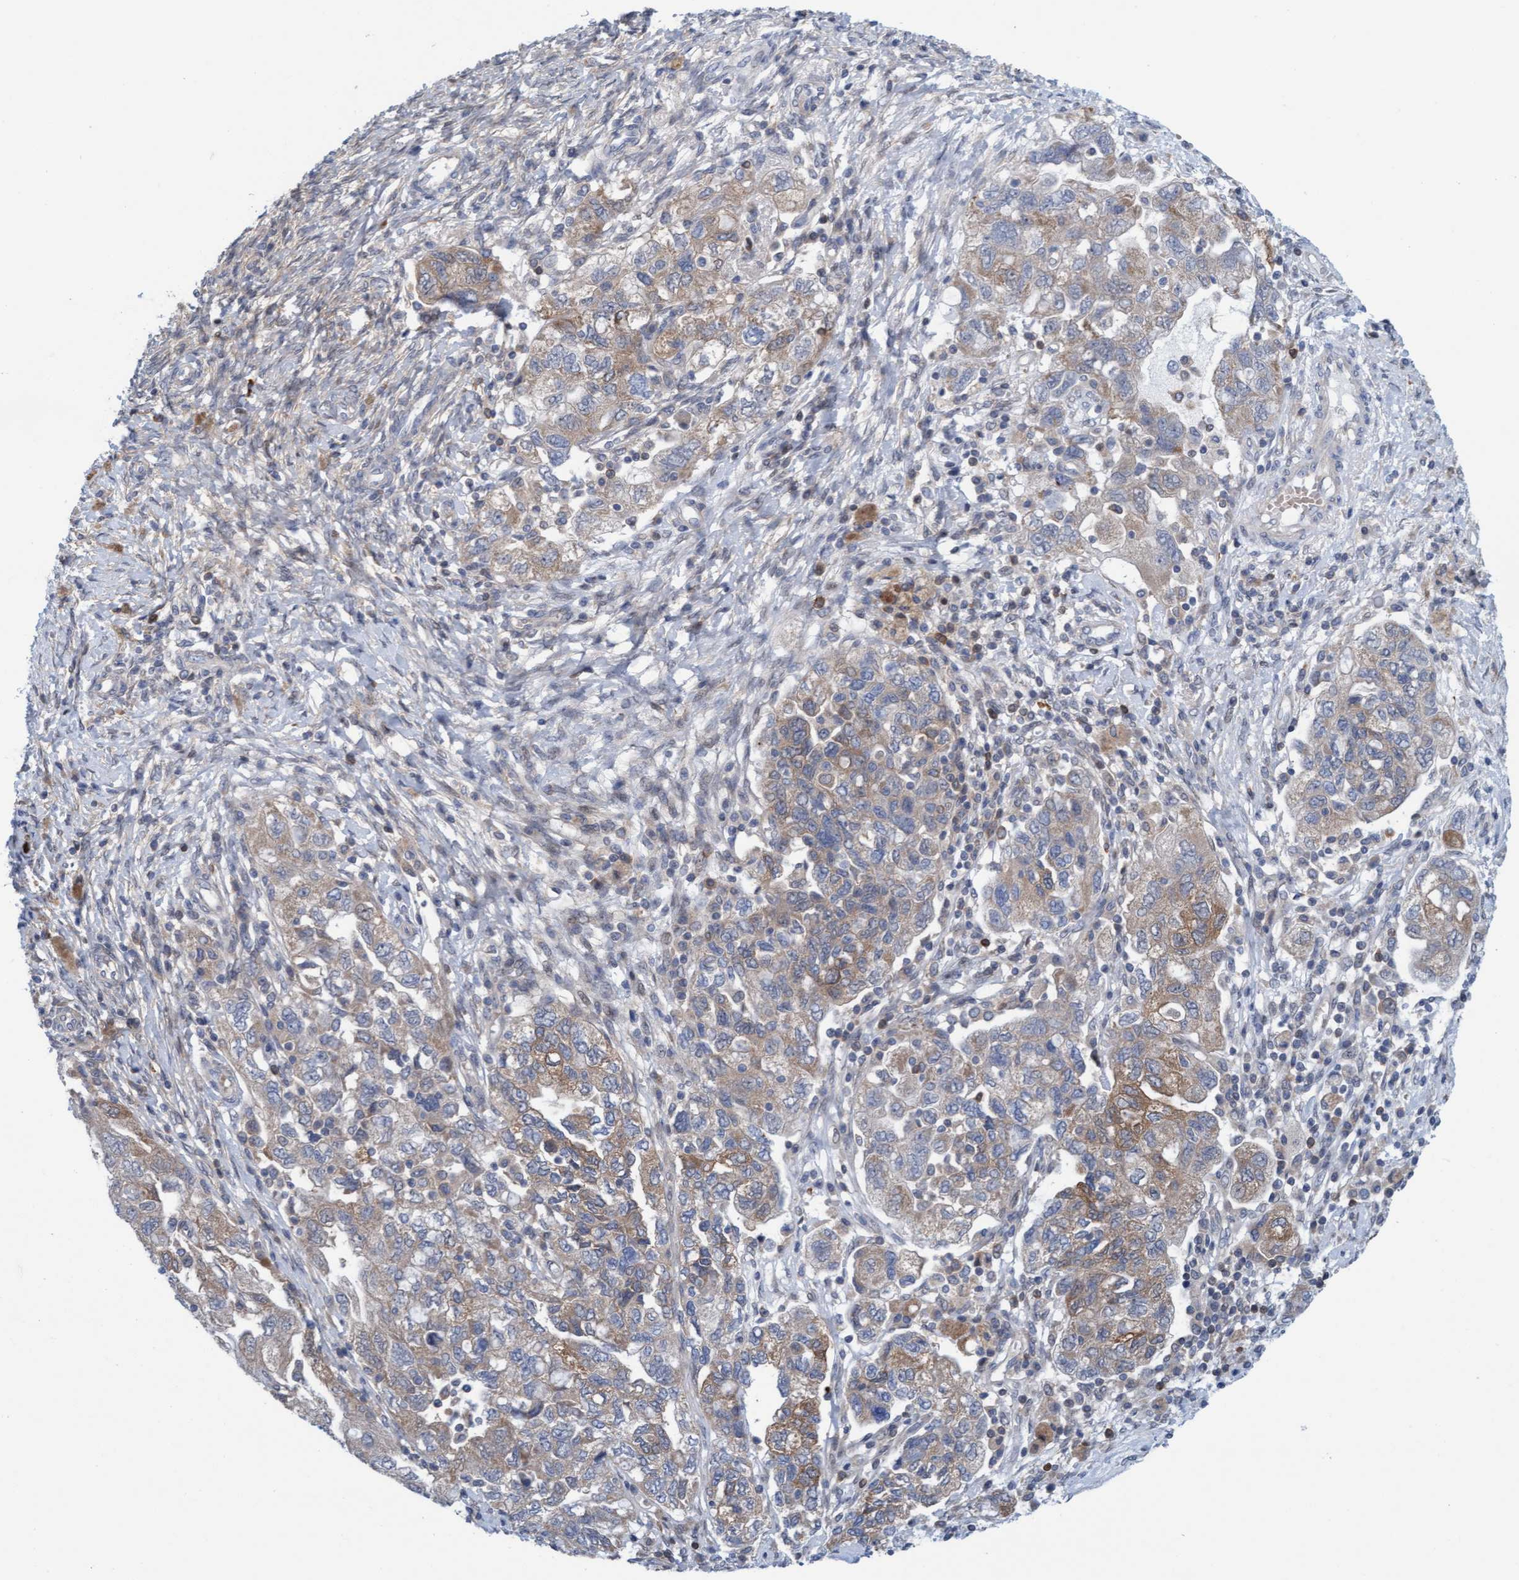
{"staining": {"intensity": "moderate", "quantity": "<25%", "location": "cytoplasmic/membranous"}, "tissue": "ovarian cancer", "cell_type": "Tumor cells", "image_type": "cancer", "snomed": [{"axis": "morphology", "description": "Carcinoma, NOS"}, {"axis": "morphology", "description": "Cystadenocarcinoma, serous, NOS"}, {"axis": "topography", "description": "Ovary"}], "caption": "A brown stain shows moderate cytoplasmic/membranous staining of a protein in ovarian cancer (serous cystadenocarcinoma) tumor cells. Using DAB (brown) and hematoxylin (blue) stains, captured at high magnification using brightfield microscopy.", "gene": "KLHL25", "patient": {"sex": "female", "age": 69}}